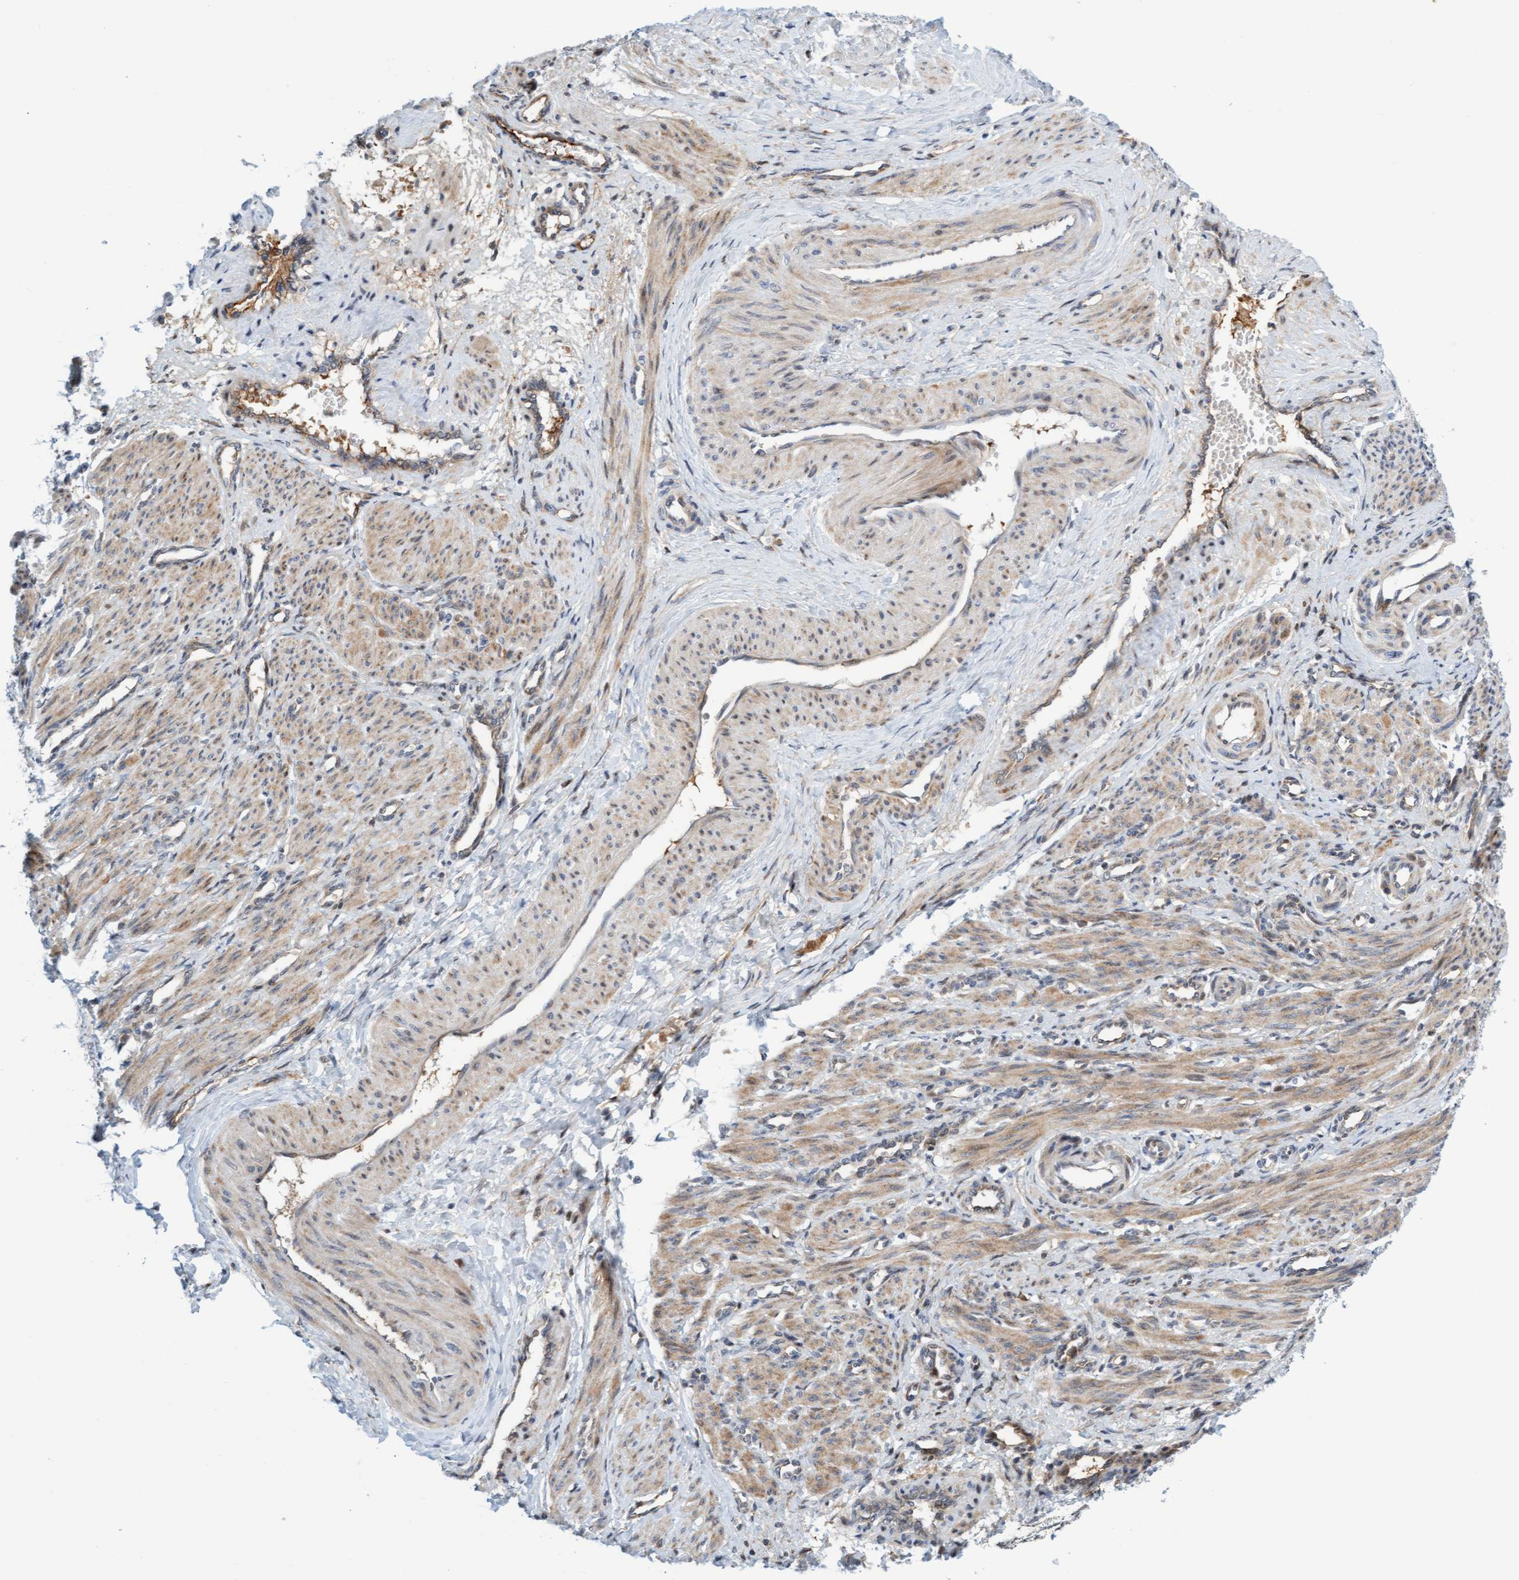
{"staining": {"intensity": "weak", "quantity": ">75%", "location": "cytoplasmic/membranous"}, "tissue": "smooth muscle", "cell_type": "Smooth muscle cells", "image_type": "normal", "snomed": [{"axis": "morphology", "description": "Normal tissue, NOS"}, {"axis": "topography", "description": "Endometrium"}], "caption": "IHC image of benign smooth muscle: smooth muscle stained using IHC reveals low levels of weak protein expression localized specifically in the cytoplasmic/membranous of smooth muscle cells, appearing as a cytoplasmic/membranous brown color.", "gene": "EIF4EBP1", "patient": {"sex": "female", "age": 33}}